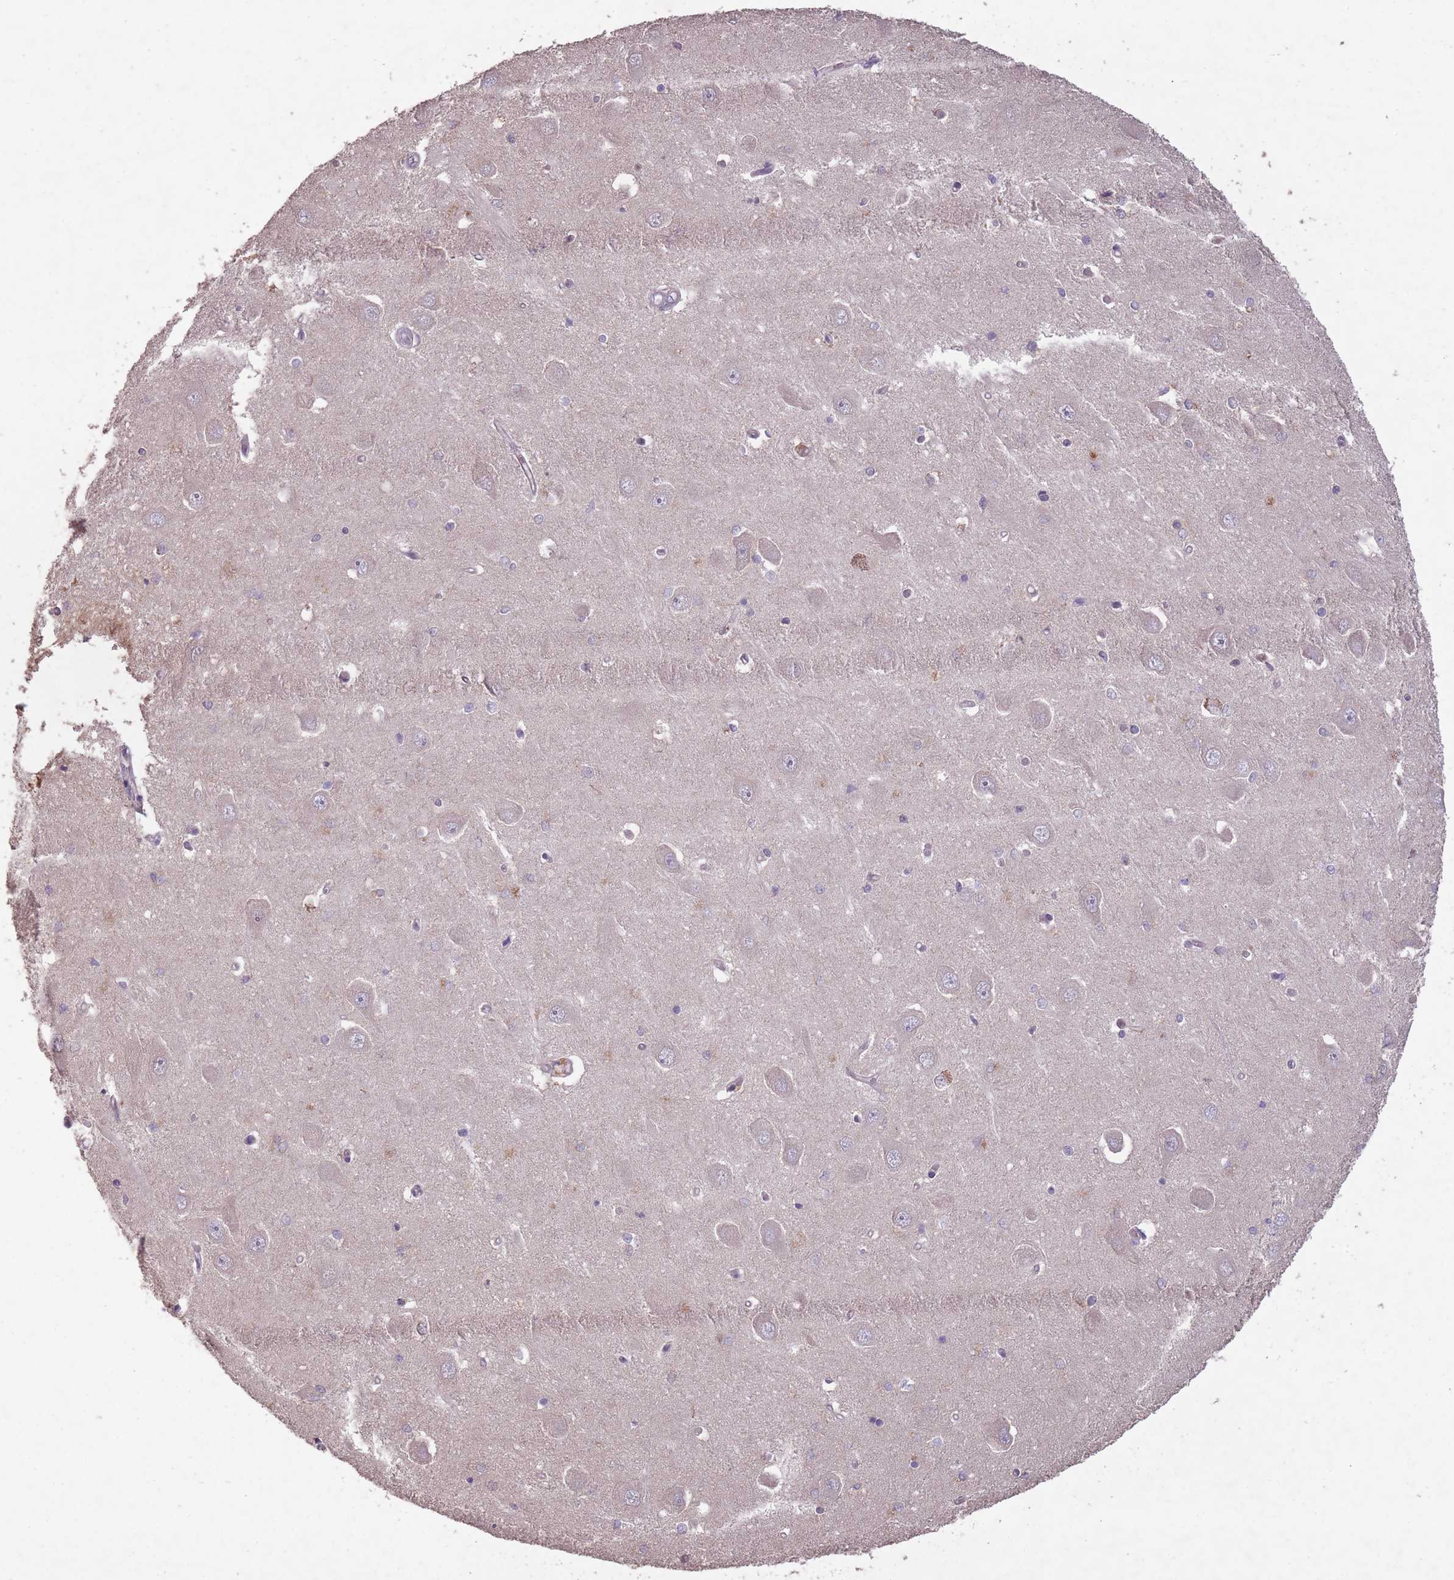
{"staining": {"intensity": "negative", "quantity": "none", "location": "none"}, "tissue": "hippocampus", "cell_type": "Glial cells", "image_type": "normal", "snomed": [{"axis": "morphology", "description": "Normal tissue, NOS"}, {"axis": "topography", "description": "Hippocampus"}], "caption": "Glial cells show no significant expression in normal hippocampus.", "gene": "OR2V1", "patient": {"sex": "male", "age": 45}}